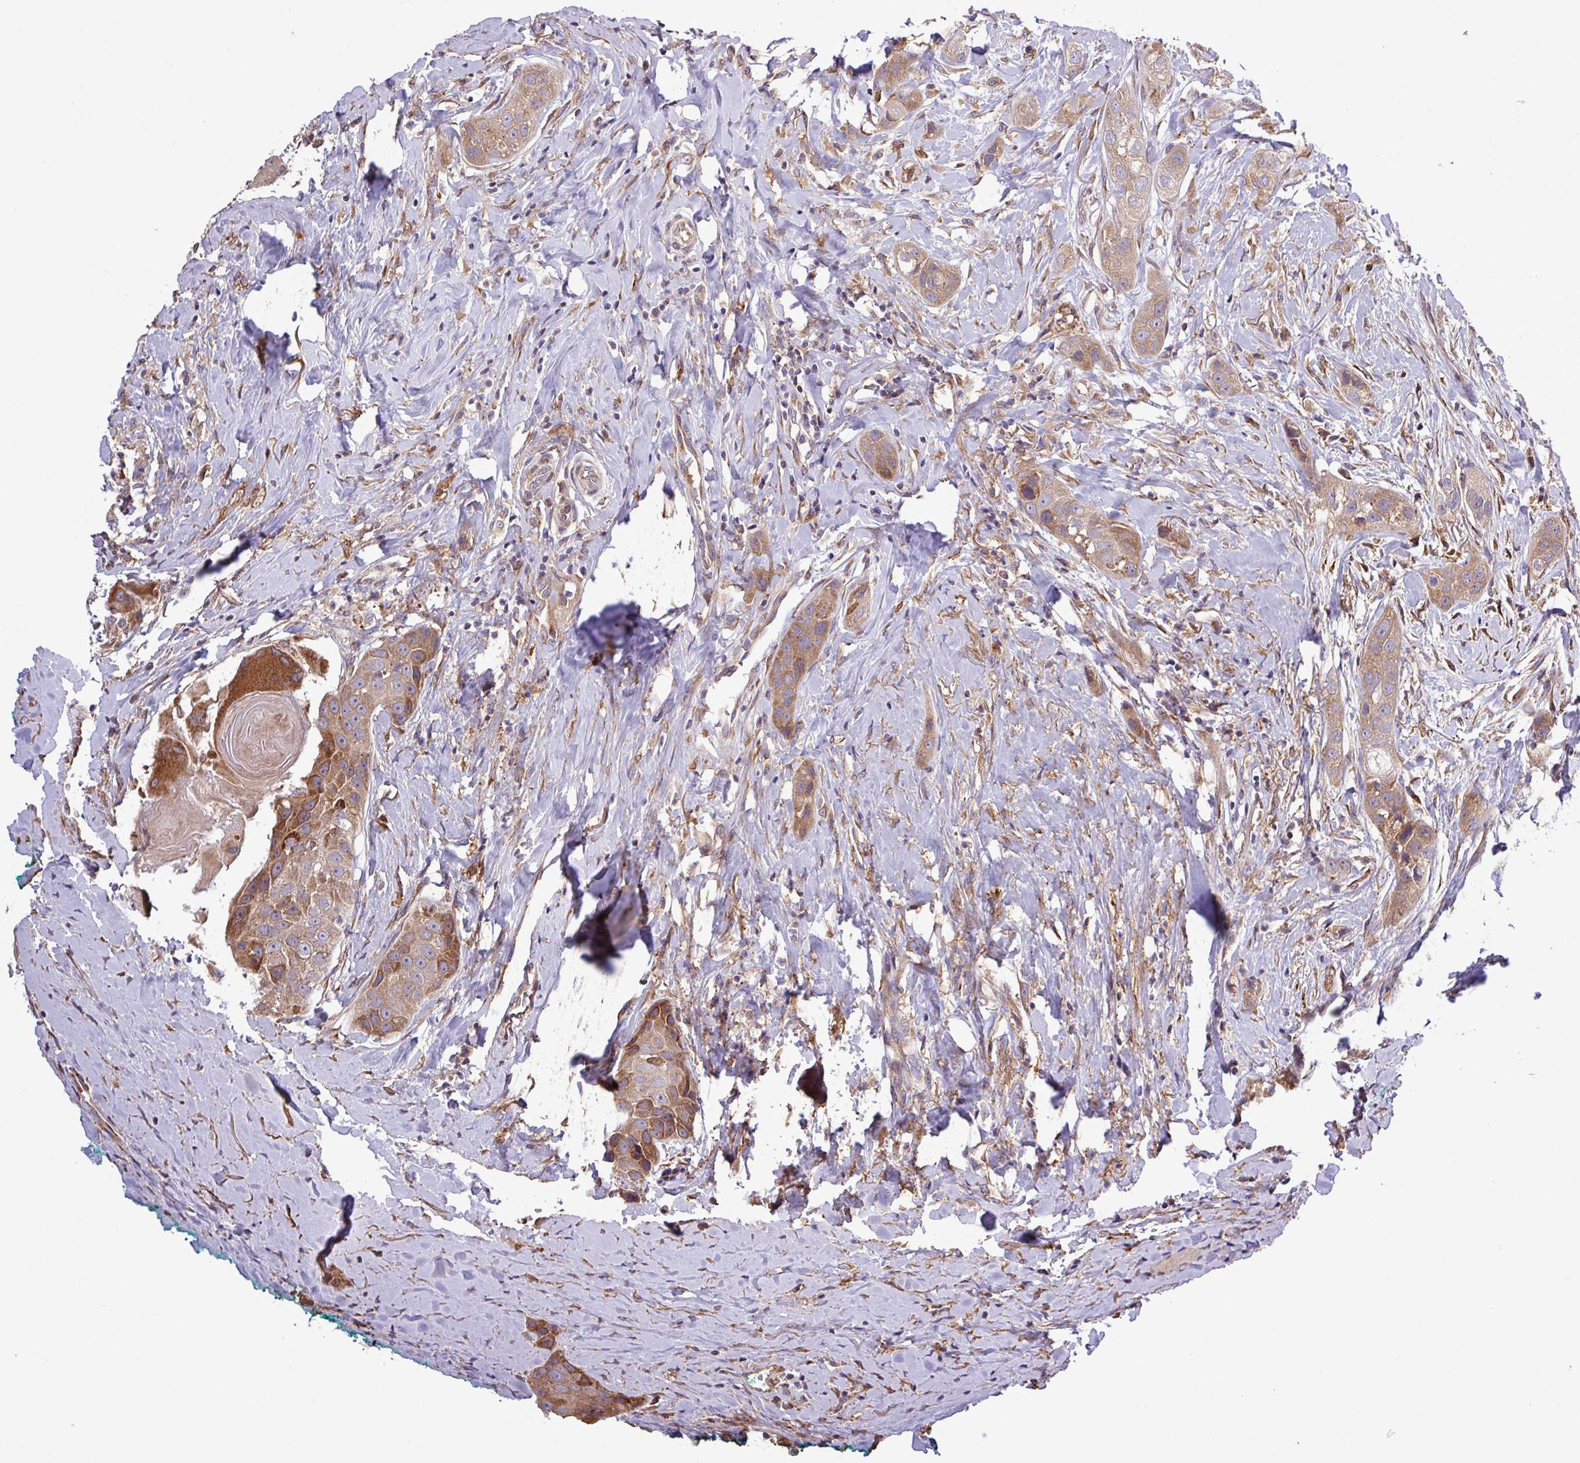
{"staining": {"intensity": "moderate", "quantity": "25%-75%", "location": "cytoplasmic/membranous"}, "tissue": "head and neck cancer", "cell_type": "Tumor cells", "image_type": "cancer", "snomed": [{"axis": "morphology", "description": "Normal tissue, NOS"}, {"axis": "morphology", "description": "Squamous cell carcinoma, NOS"}, {"axis": "topography", "description": "Skeletal muscle"}, {"axis": "topography", "description": "Head-Neck"}], "caption": "Moderate cytoplasmic/membranous protein staining is seen in approximately 25%-75% of tumor cells in head and neck squamous cell carcinoma. (DAB IHC, brown staining for protein, blue staining for nuclei).", "gene": "MEGF6", "patient": {"sex": "male", "age": 51}}